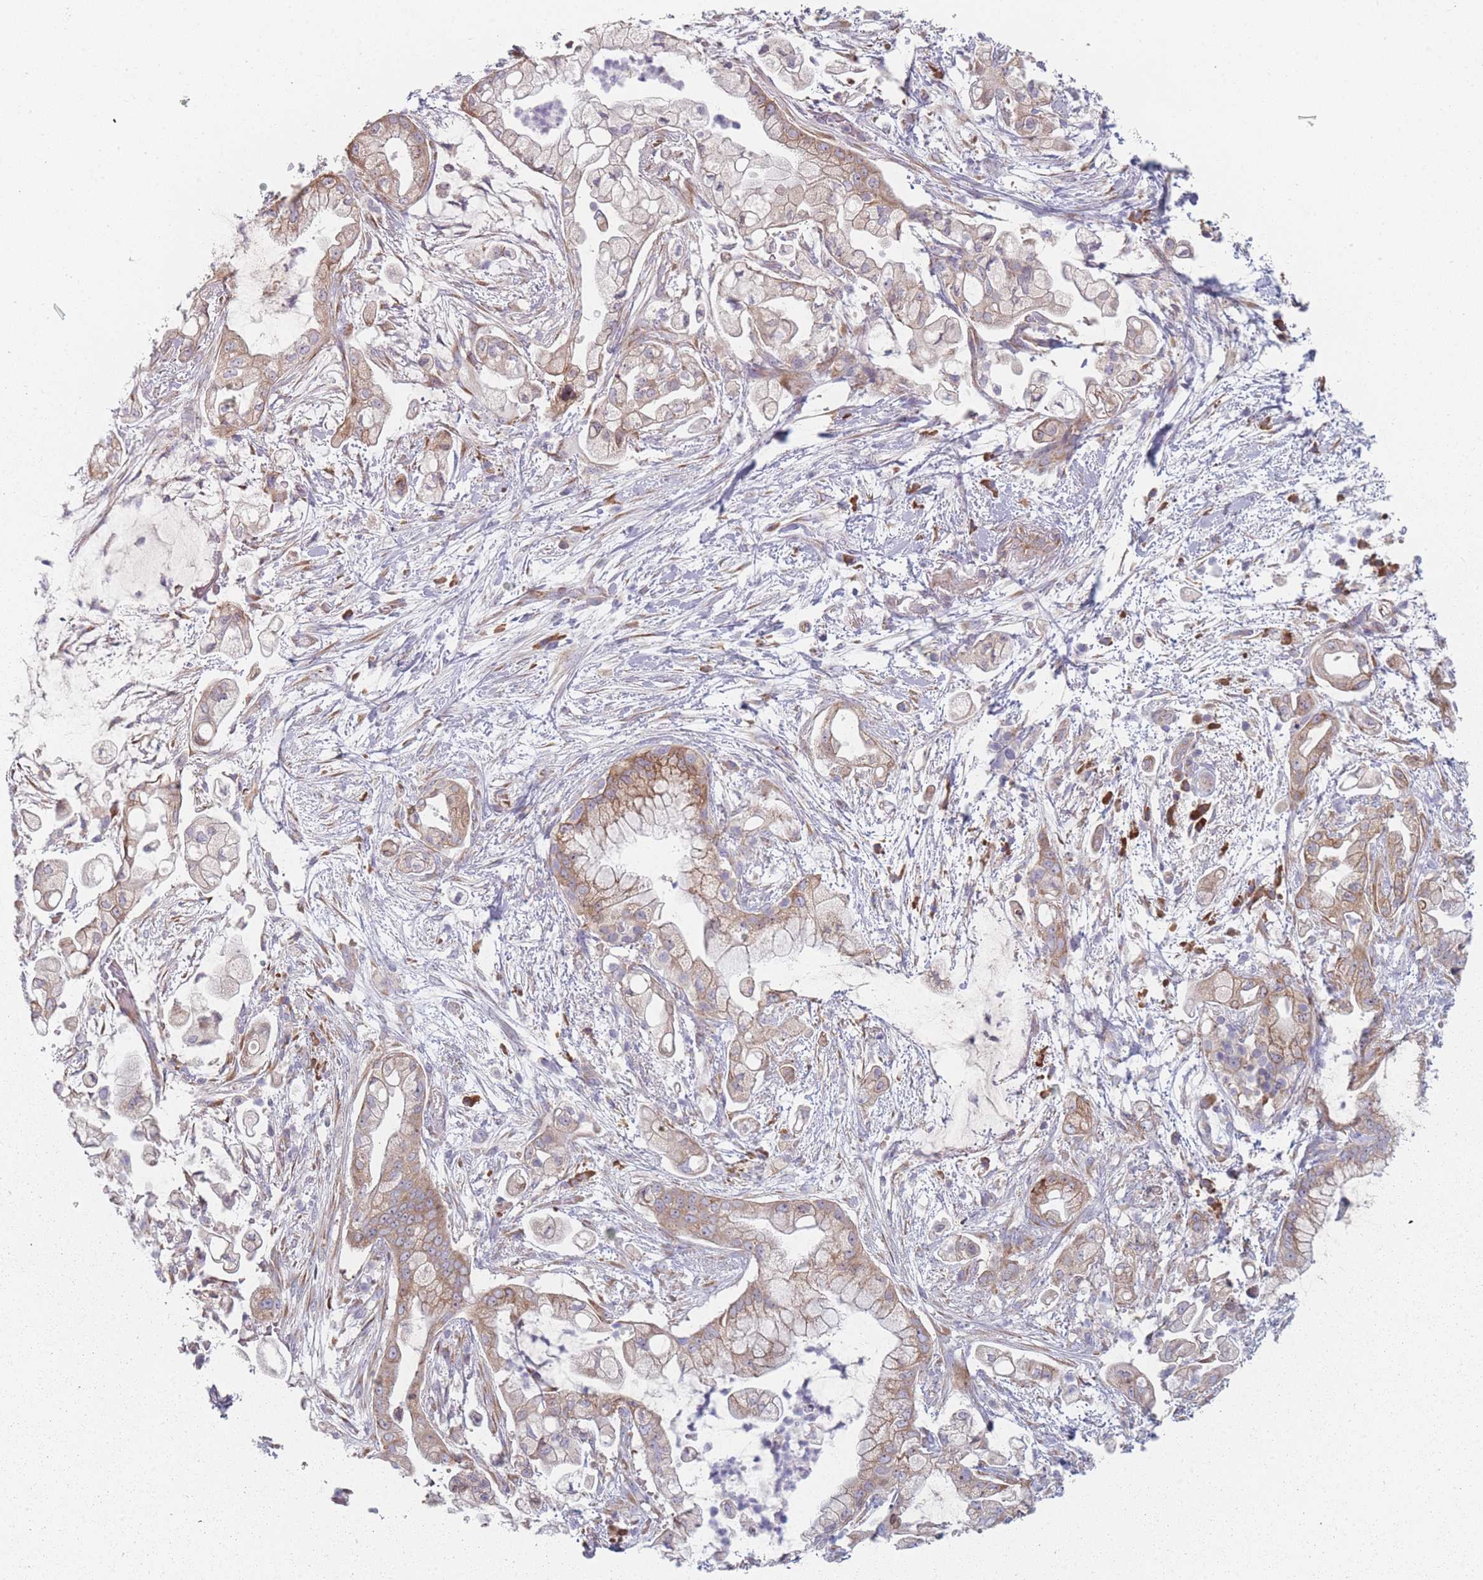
{"staining": {"intensity": "weak", "quantity": ">75%", "location": "cytoplasmic/membranous"}, "tissue": "pancreatic cancer", "cell_type": "Tumor cells", "image_type": "cancer", "snomed": [{"axis": "morphology", "description": "Adenocarcinoma, NOS"}, {"axis": "topography", "description": "Pancreas"}], "caption": "Weak cytoplasmic/membranous protein staining is present in about >75% of tumor cells in pancreatic cancer. The protein of interest is shown in brown color, while the nuclei are stained blue.", "gene": "CACNG5", "patient": {"sex": "female", "age": 69}}